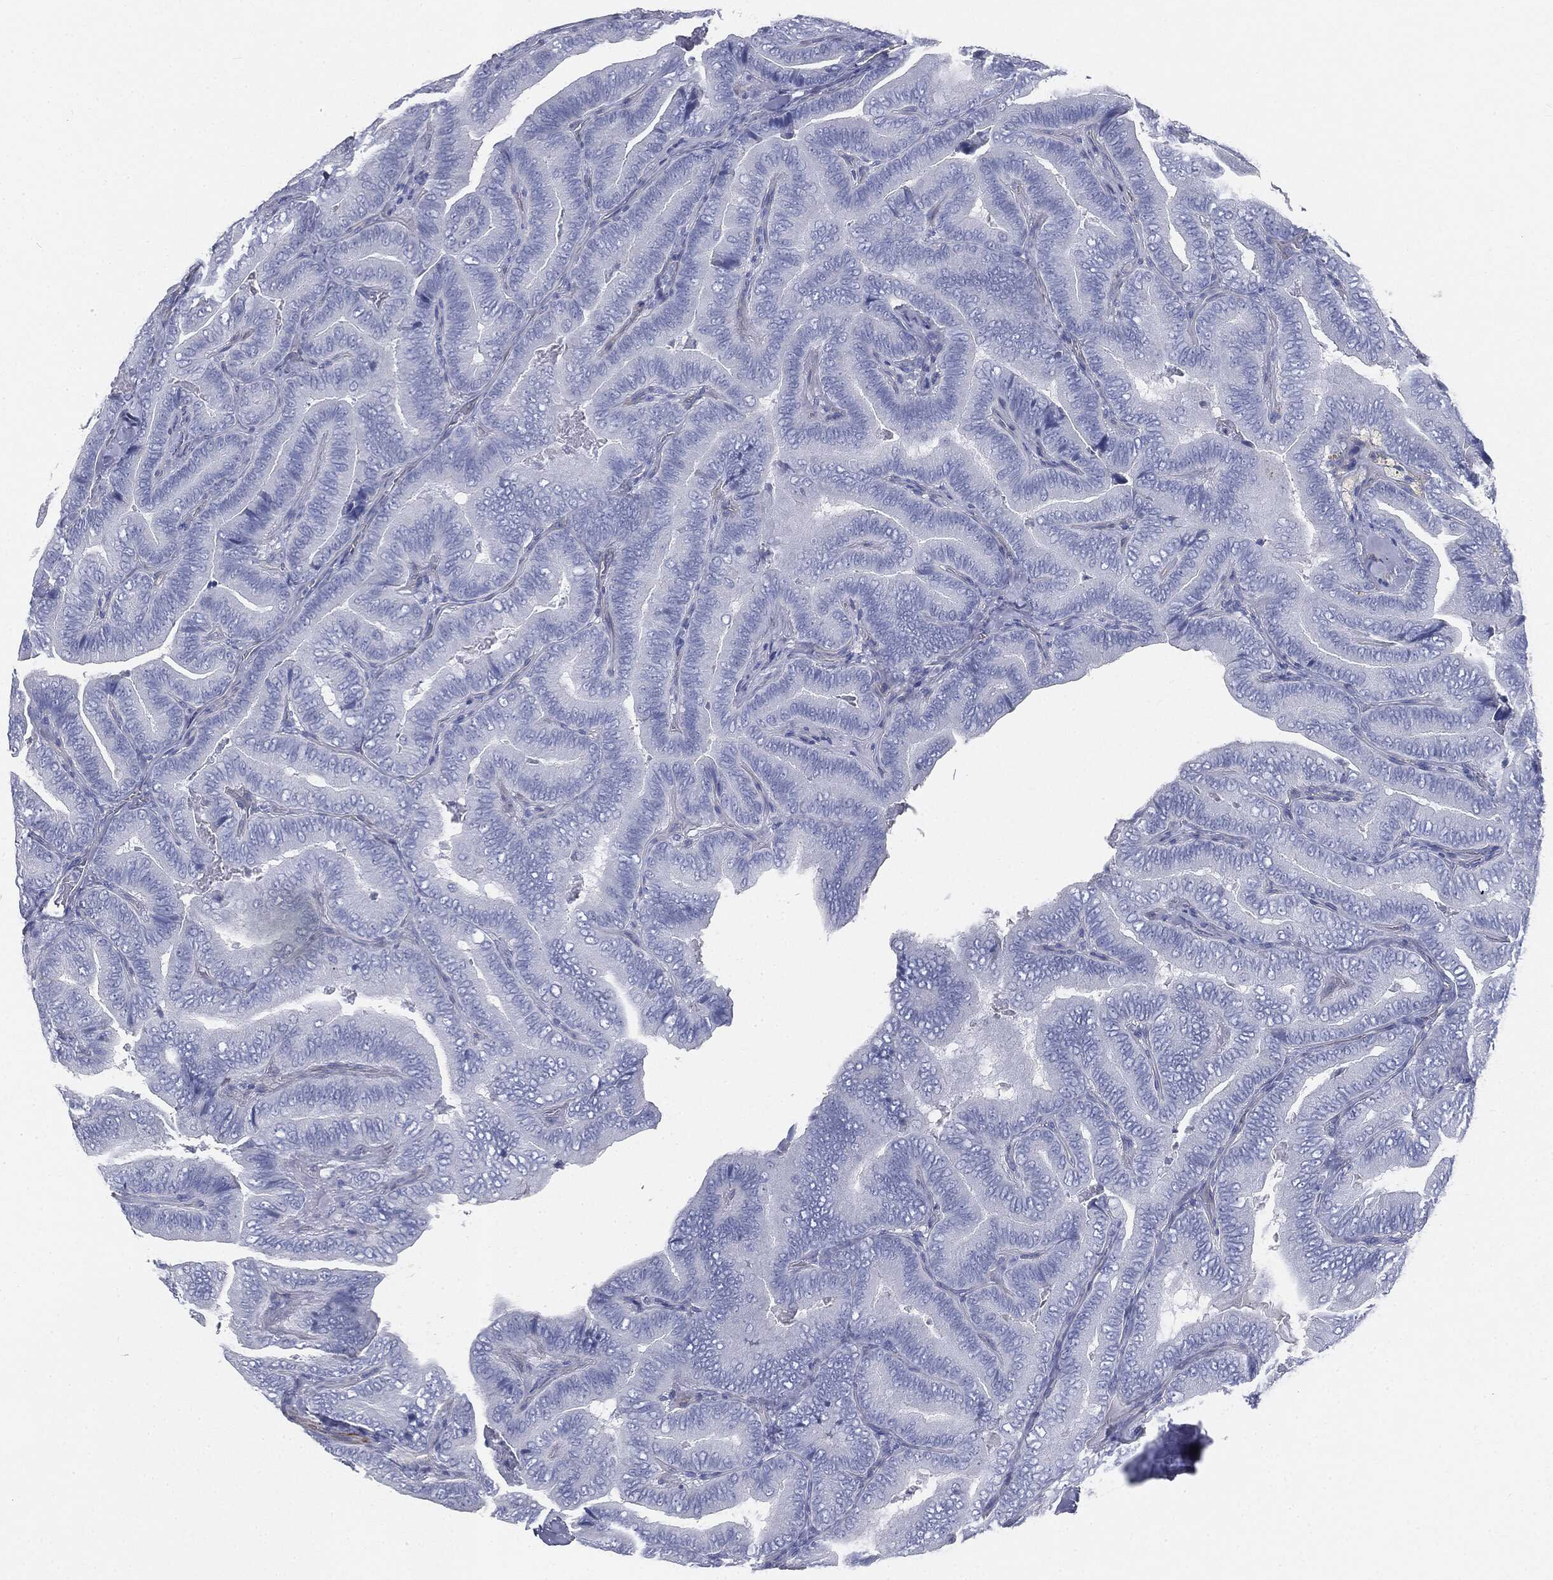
{"staining": {"intensity": "negative", "quantity": "none", "location": "none"}, "tissue": "thyroid cancer", "cell_type": "Tumor cells", "image_type": "cancer", "snomed": [{"axis": "morphology", "description": "Papillary adenocarcinoma, NOS"}, {"axis": "topography", "description": "Thyroid gland"}], "caption": "Papillary adenocarcinoma (thyroid) stained for a protein using IHC reveals no positivity tumor cells.", "gene": "MUC5AC", "patient": {"sex": "male", "age": 61}}